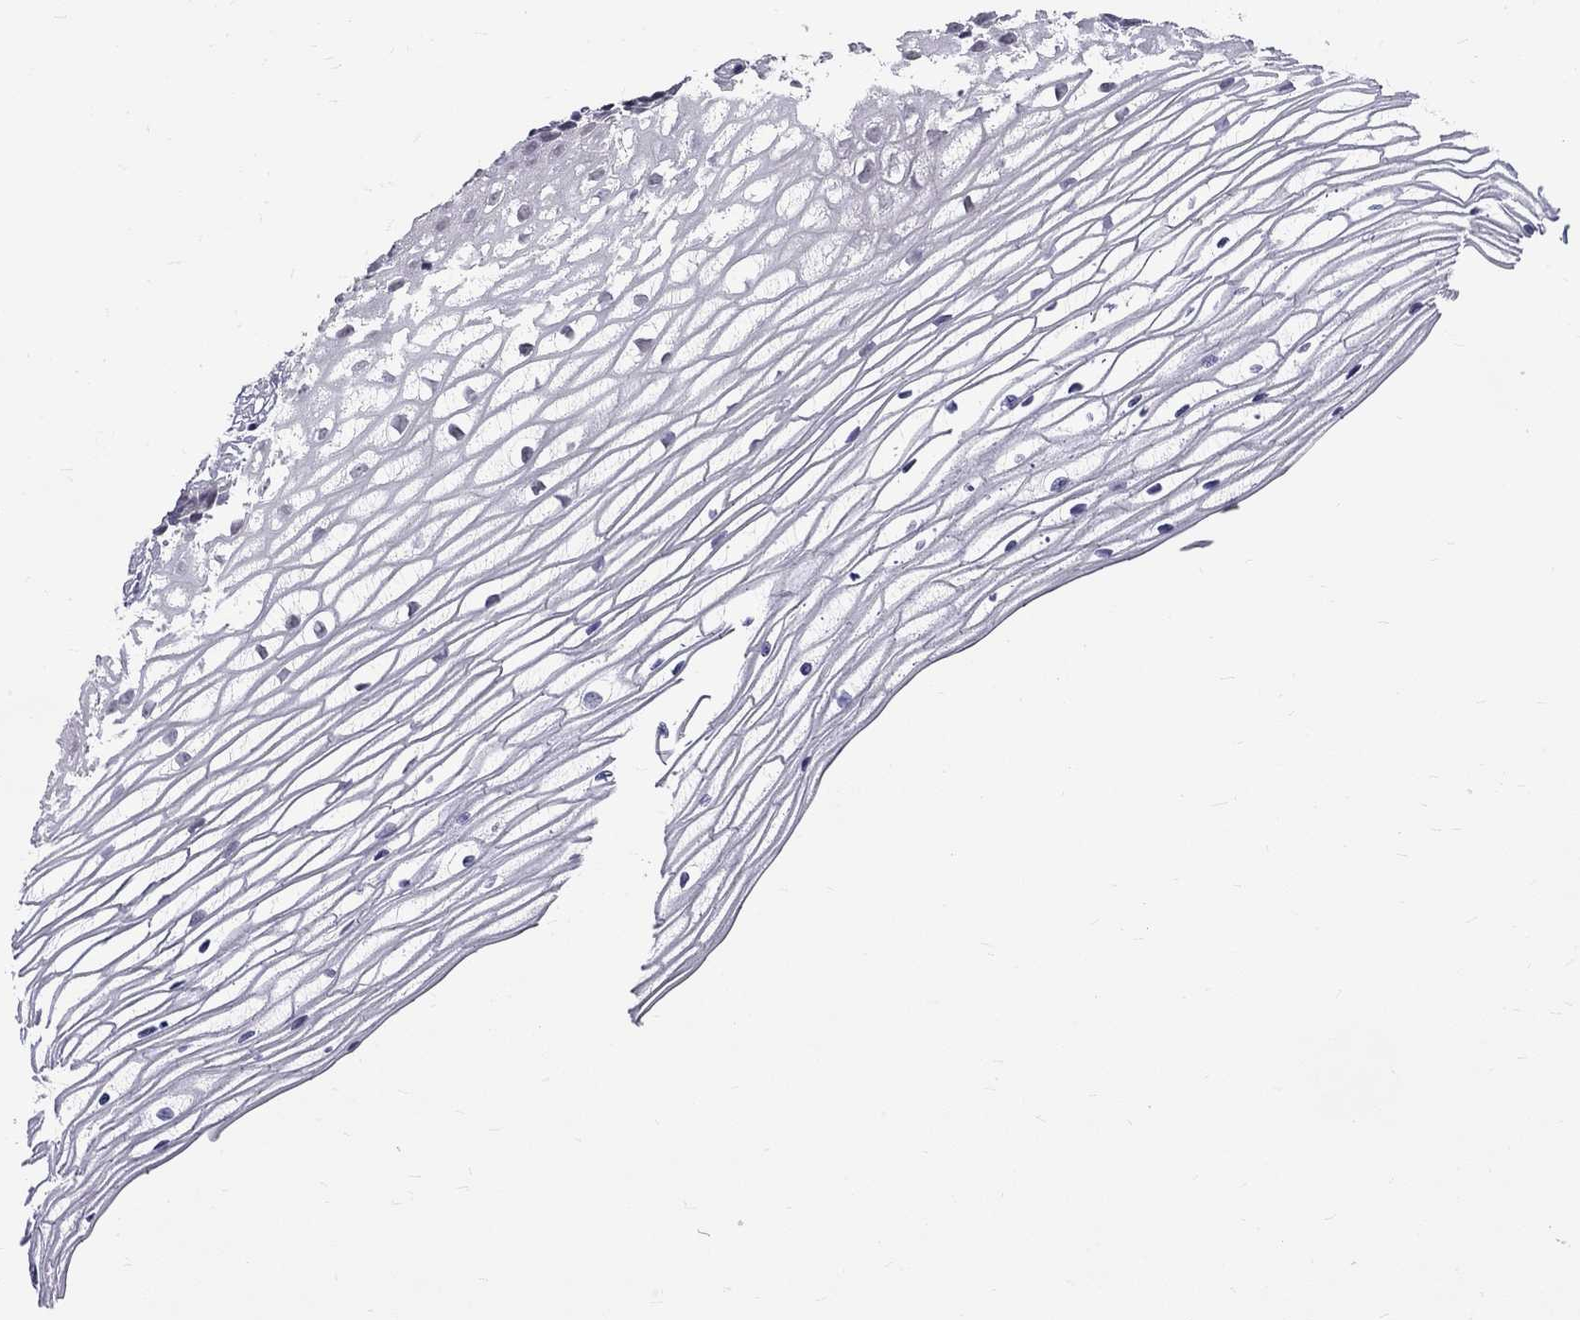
{"staining": {"intensity": "negative", "quantity": "none", "location": "none"}, "tissue": "cervix", "cell_type": "Glandular cells", "image_type": "normal", "snomed": [{"axis": "morphology", "description": "Normal tissue, NOS"}, {"axis": "topography", "description": "Cervix"}], "caption": "Human cervix stained for a protein using immunohistochemistry displays no staining in glandular cells.", "gene": "RTL9", "patient": {"sex": "female", "age": 40}}